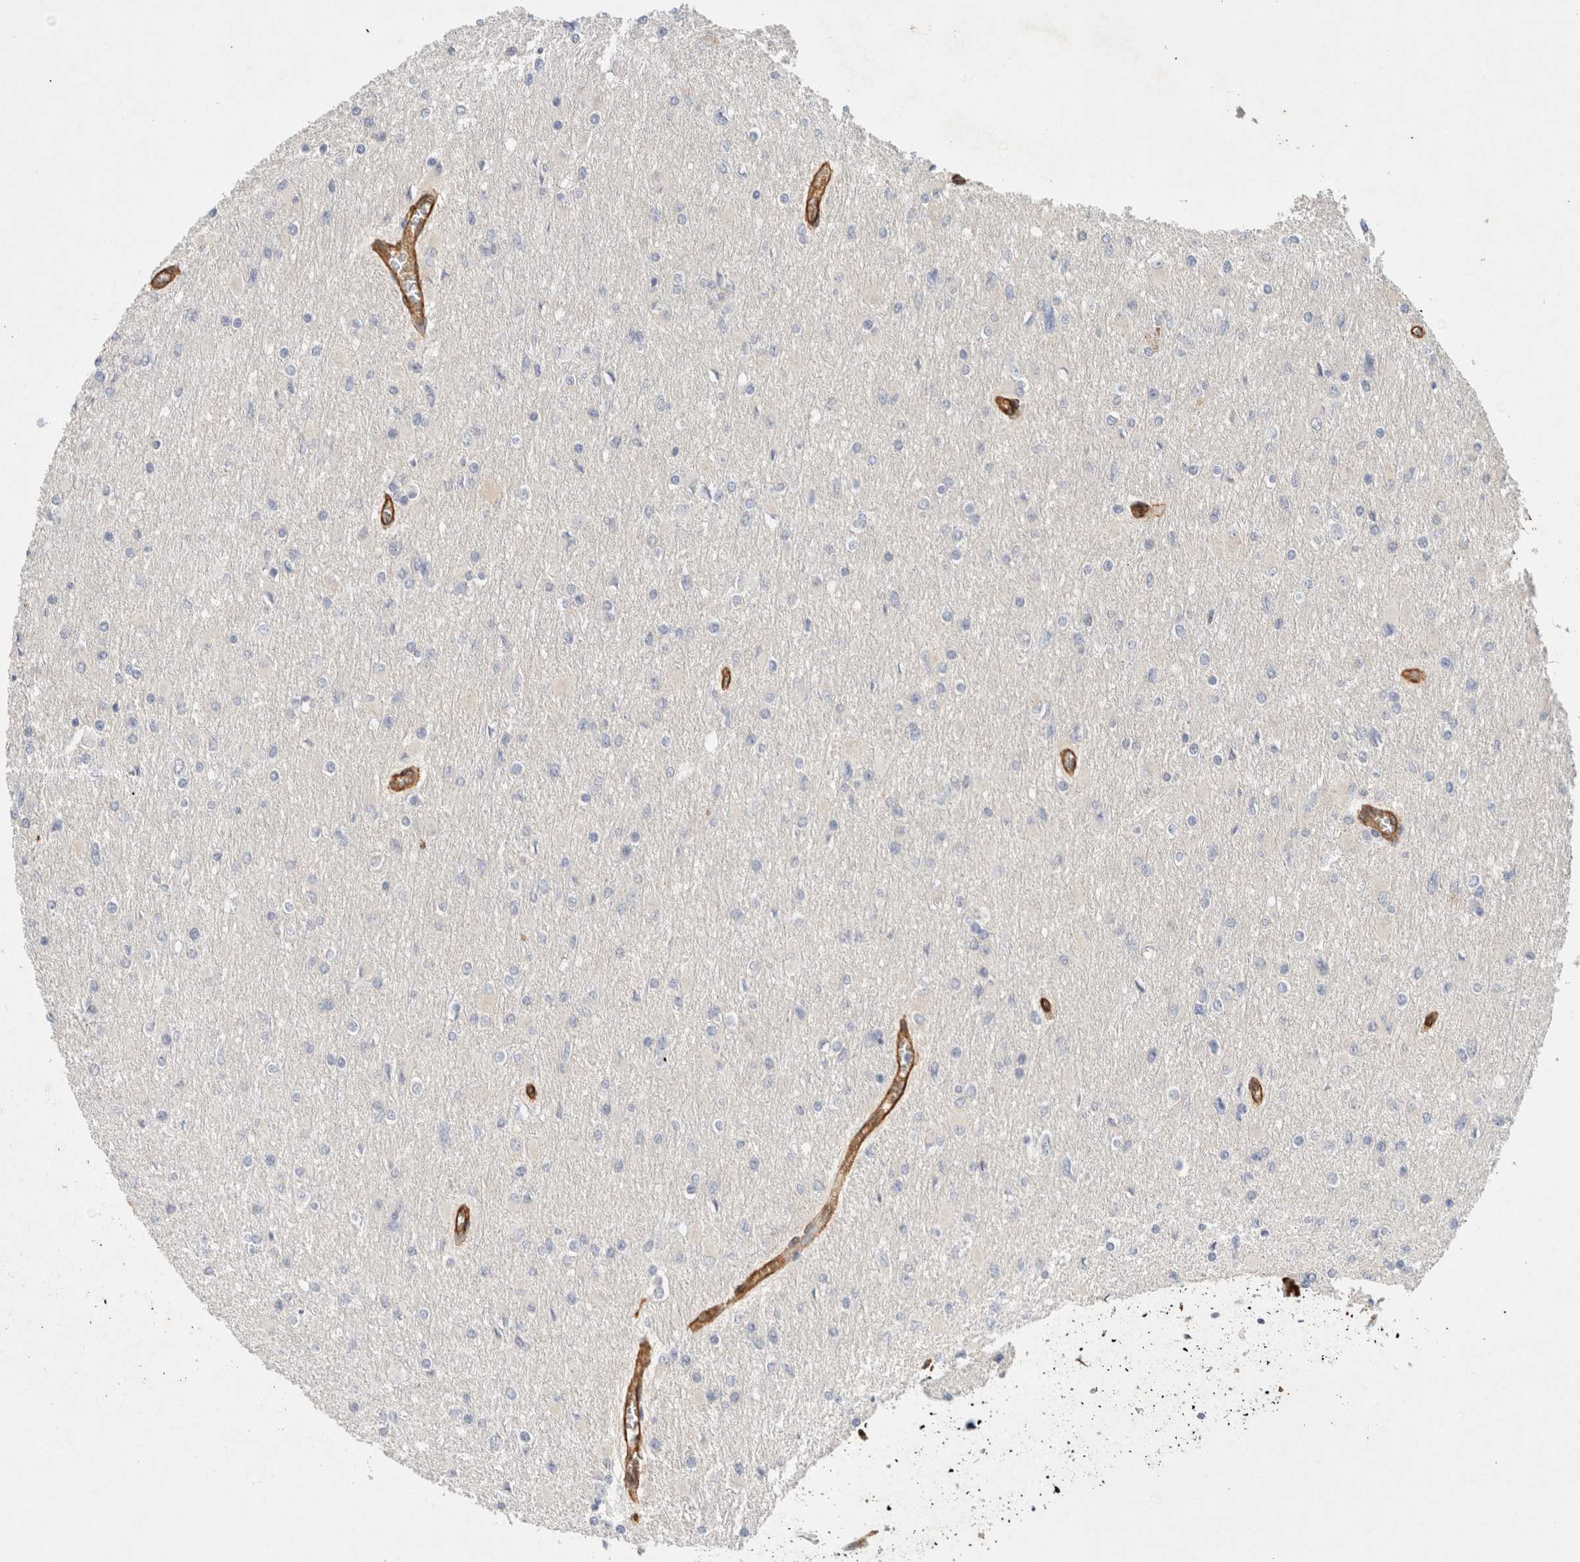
{"staining": {"intensity": "negative", "quantity": "none", "location": "none"}, "tissue": "glioma", "cell_type": "Tumor cells", "image_type": "cancer", "snomed": [{"axis": "morphology", "description": "Glioma, malignant, High grade"}, {"axis": "topography", "description": "Cerebral cortex"}], "caption": "Tumor cells show no significant positivity in glioma.", "gene": "JMJD4", "patient": {"sex": "female", "age": 36}}